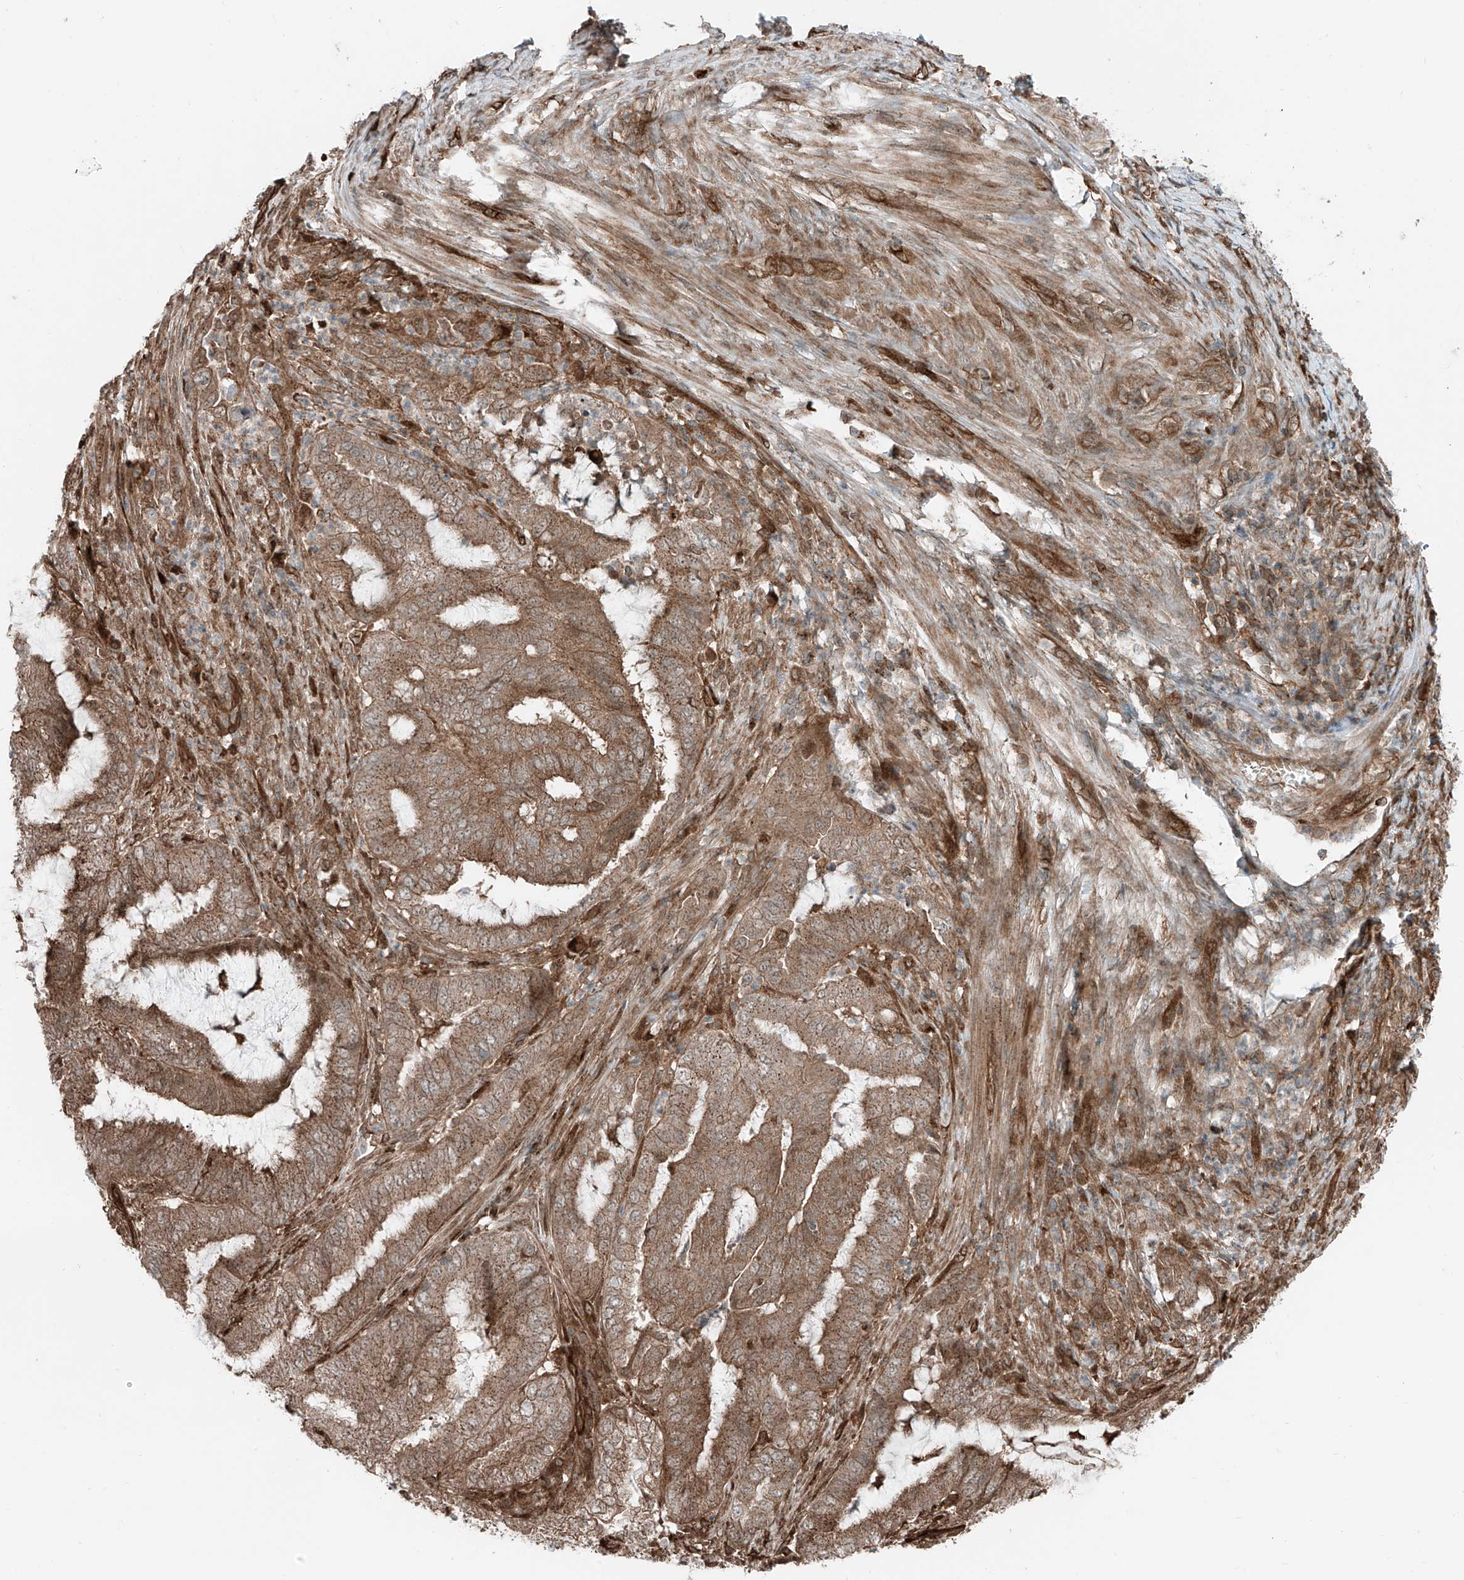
{"staining": {"intensity": "moderate", "quantity": ">75%", "location": "cytoplasmic/membranous"}, "tissue": "endometrial cancer", "cell_type": "Tumor cells", "image_type": "cancer", "snomed": [{"axis": "morphology", "description": "Adenocarcinoma, NOS"}, {"axis": "topography", "description": "Endometrium"}], "caption": "Endometrial adenocarcinoma tissue shows moderate cytoplasmic/membranous staining in approximately >75% of tumor cells, visualized by immunohistochemistry. Using DAB (3,3'-diaminobenzidine) (brown) and hematoxylin (blue) stains, captured at high magnification using brightfield microscopy.", "gene": "USP48", "patient": {"sex": "female", "age": 51}}